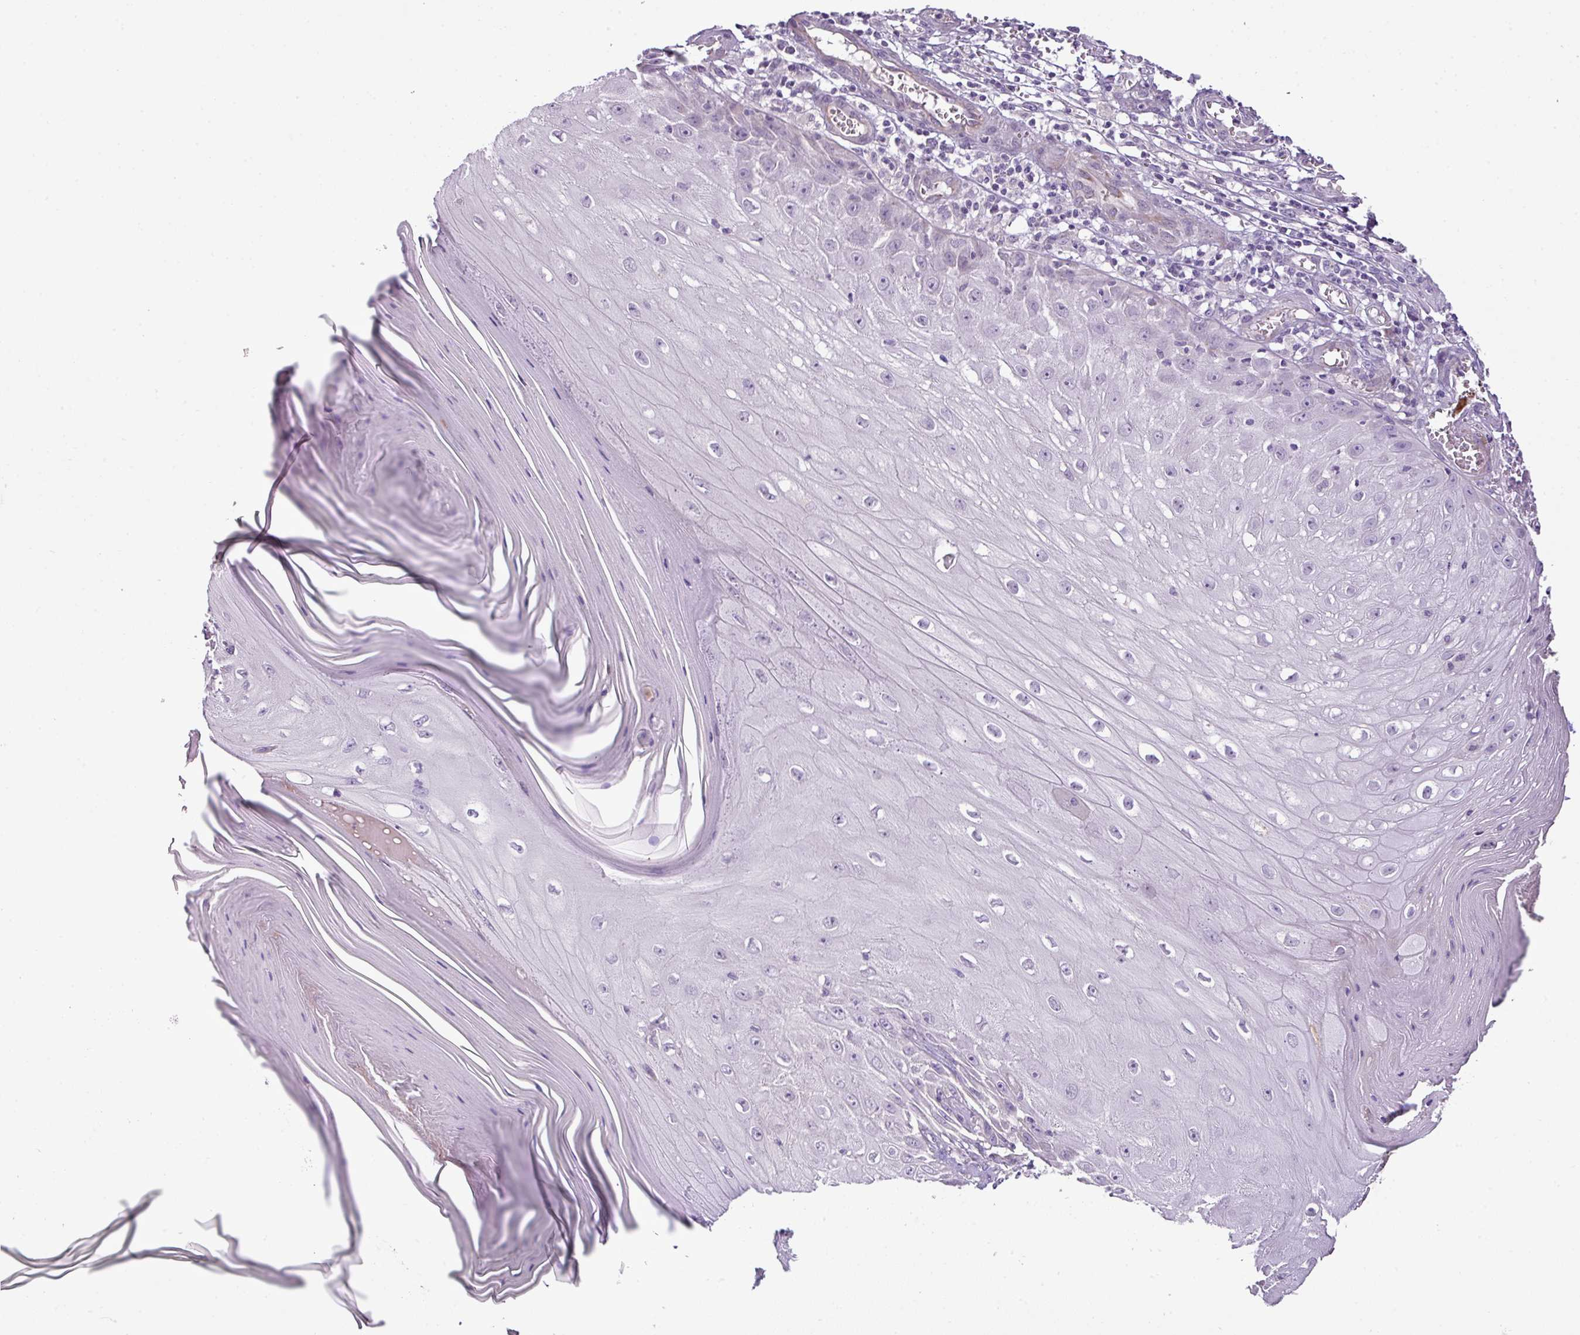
{"staining": {"intensity": "negative", "quantity": "none", "location": "none"}, "tissue": "skin cancer", "cell_type": "Tumor cells", "image_type": "cancer", "snomed": [{"axis": "morphology", "description": "Squamous cell carcinoma, NOS"}, {"axis": "topography", "description": "Skin"}], "caption": "Immunohistochemistry (IHC) micrograph of neoplastic tissue: human skin cancer (squamous cell carcinoma) stained with DAB reveals no significant protein expression in tumor cells.", "gene": "DNAJB13", "patient": {"sex": "female", "age": 73}}